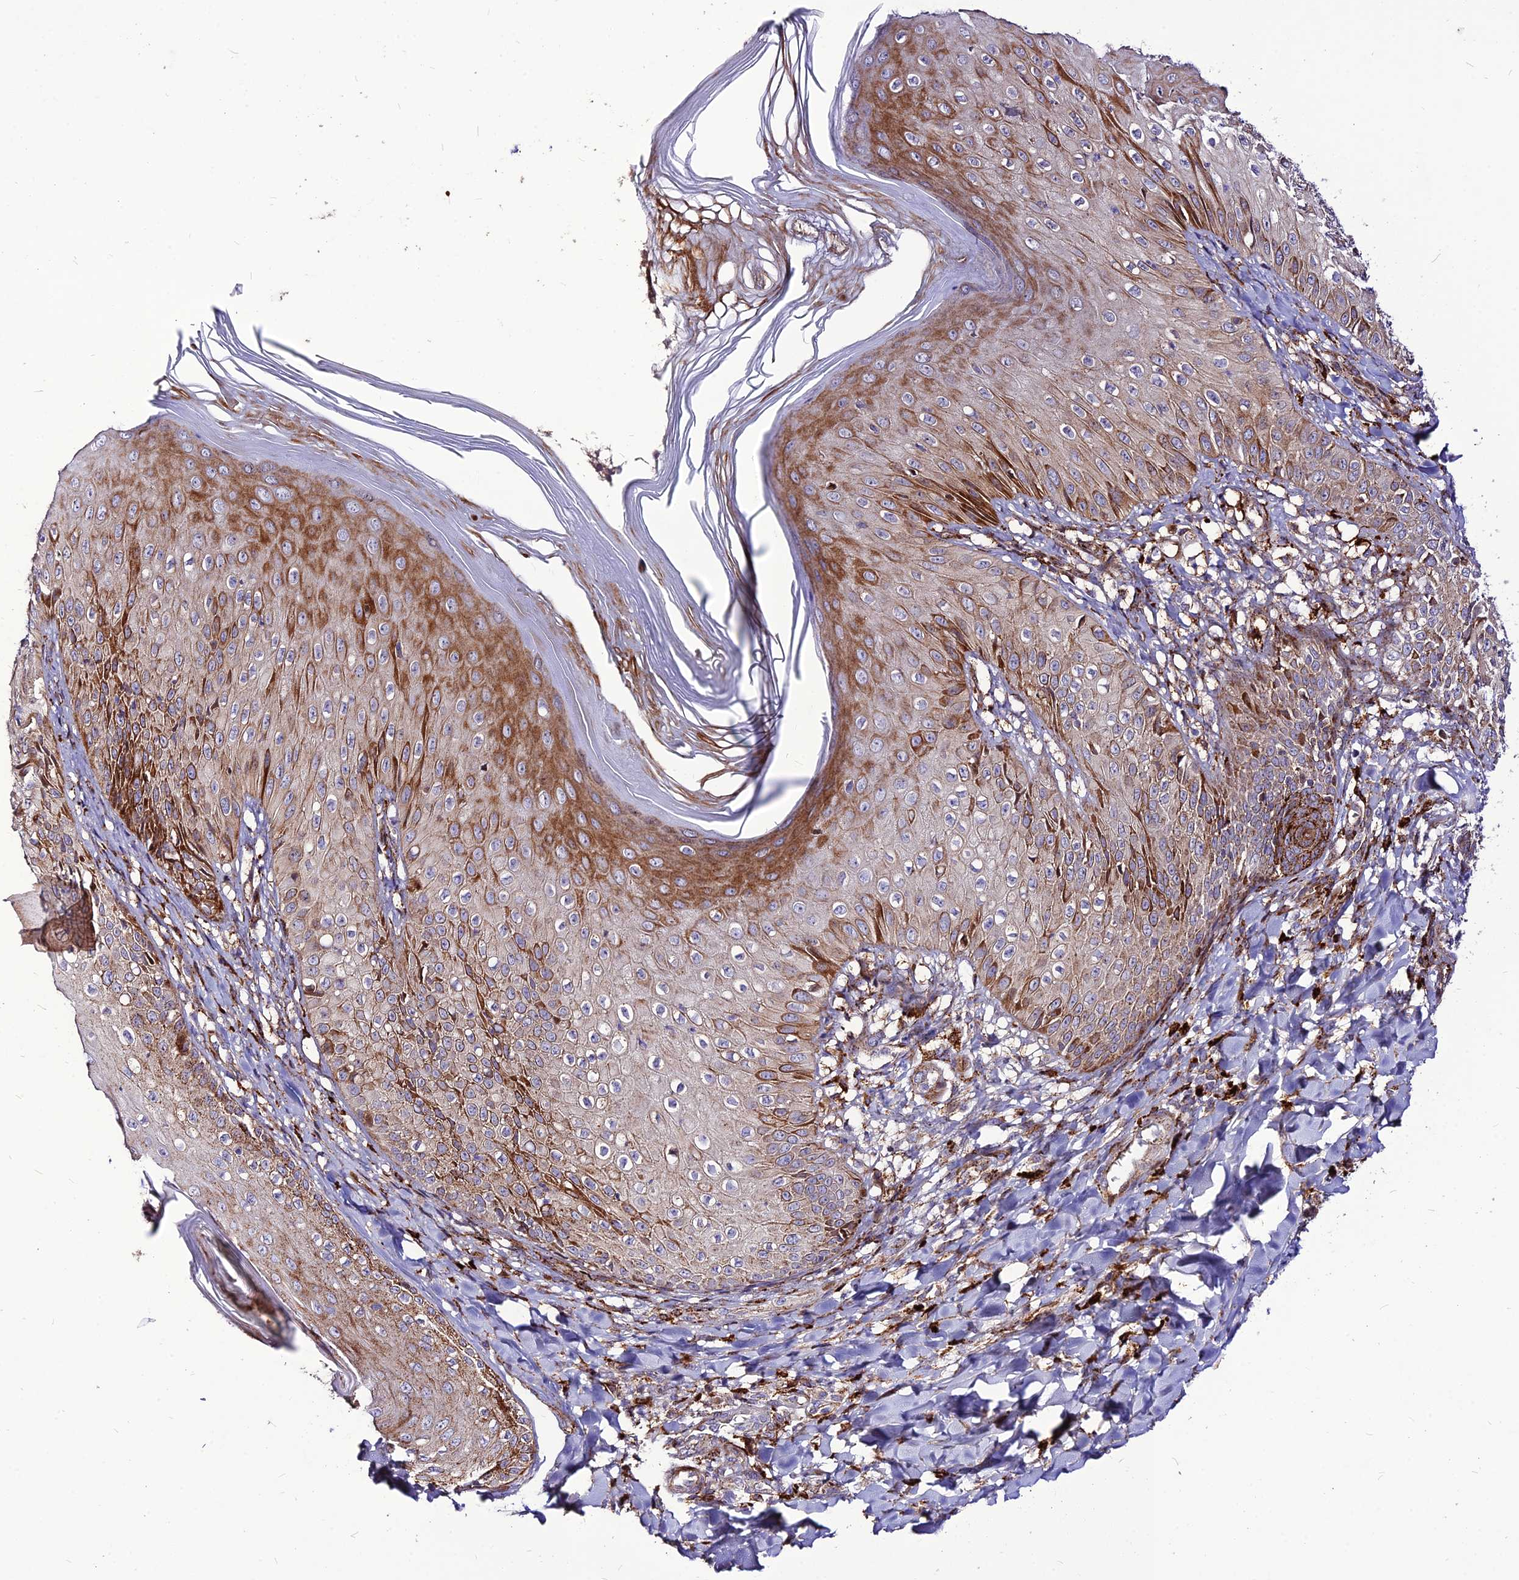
{"staining": {"intensity": "strong", "quantity": "25%-75%", "location": "cytoplasmic/membranous"}, "tissue": "skin", "cell_type": "Epidermal cells", "image_type": "normal", "snomed": [{"axis": "morphology", "description": "Normal tissue, NOS"}, {"axis": "morphology", "description": "Inflammation, NOS"}, {"axis": "topography", "description": "Soft tissue"}, {"axis": "topography", "description": "Anal"}], "caption": "Strong cytoplasmic/membranous staining is seen in about 25%-75% of epidermal cells in normal skin.", "gene": "RIMOC1", "patient": {"sex": "female", "age": 15}}